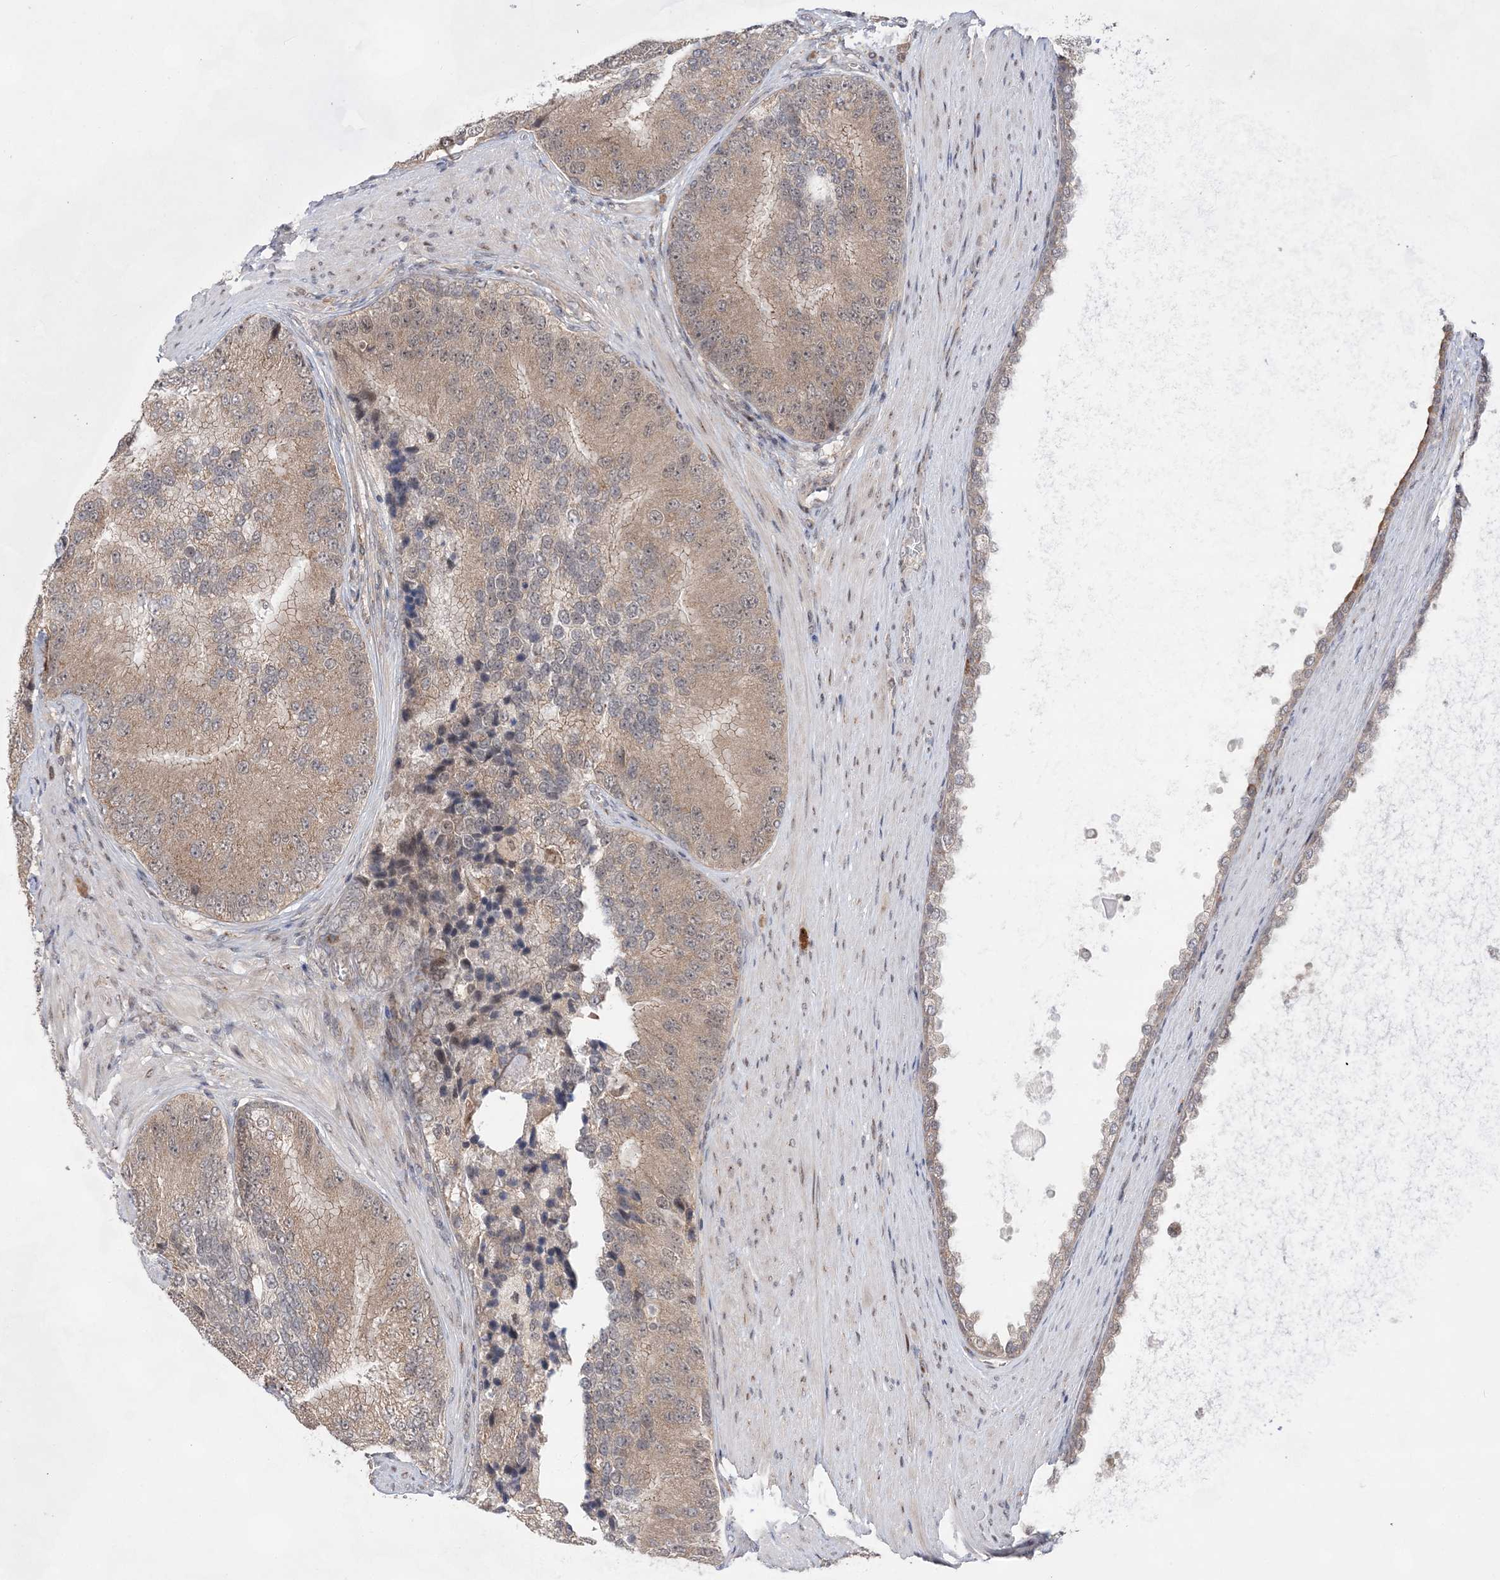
{"staining": {"intensity": "weak", "quantity": ">75%", "location": "cytoplasmic/membranous"}, "tissue": "prostate cancer", "cell_type": "Tumor cells", "image_type": "cancer", "snomed": [{"axis": "morphology", "description": "Adenocarcinoma, High grade"}, {"axis": "topography", "description": "Prostate"}], "caption": "The histopathology image reveals a brown stain indicating the presence of a protein in the cytoplasmic/membranous of tumor cells in prostate adenocarcinoma (high-grade). Nuclei are stained in blue.", "gene": "ANAPC15", "patient": {"sex": "male", "age": 70}}